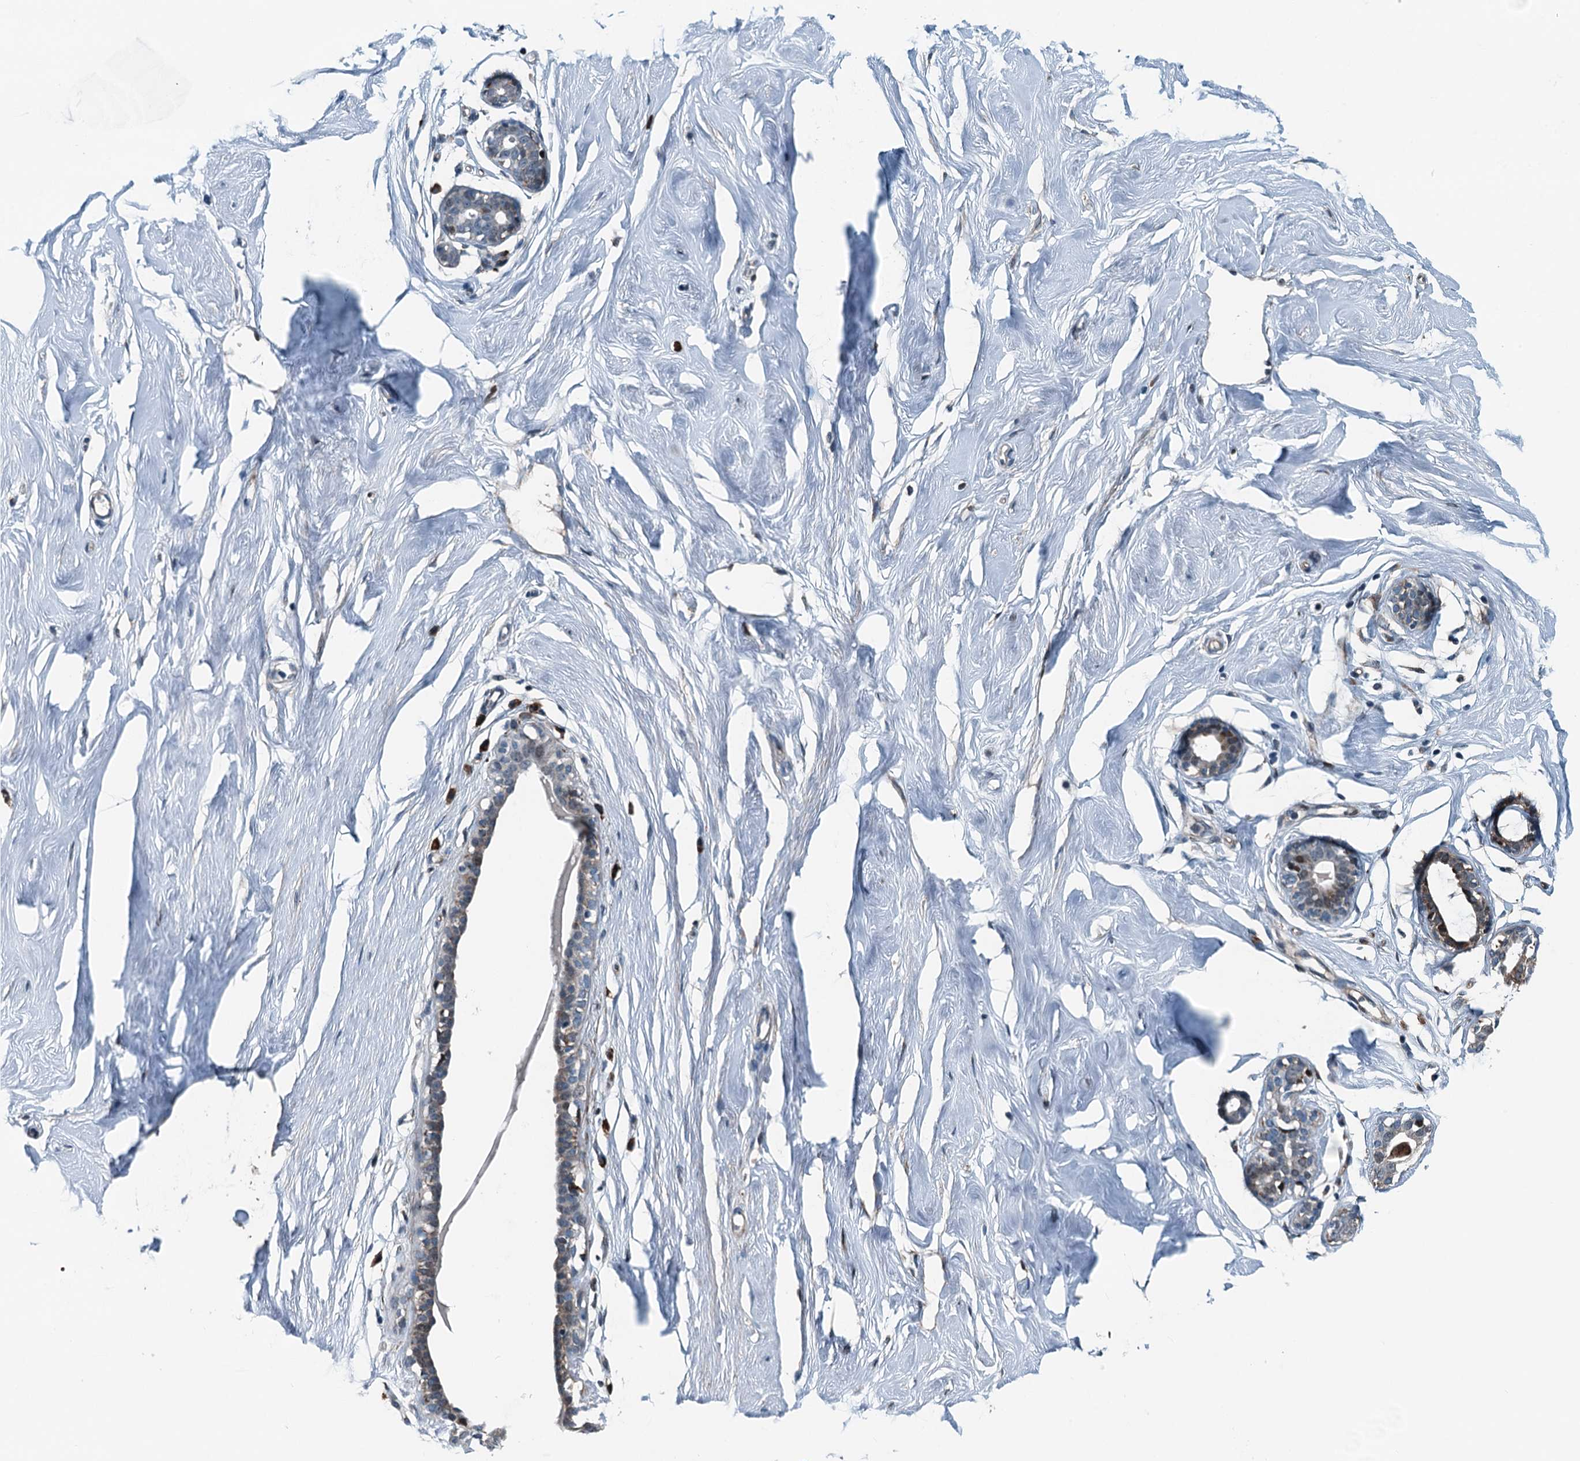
{"staining": {"intensity": "moderate", "quantity": "<25%", "location": "cytoplasmic/membranous"}, "tissue": "breast", "cell_type": "Adipocytes", "image_type": "normal", "snomed": [{"axis": "morphology", "description": "Normal tissue, NOS"}, {"axis": "morphology", "description": "Adenoma, NOS"}, {"axis": "topography", "description": "Breast"}], "caption": "Protein analysis of benign breast shows moderate cytoplasmic/membranous staining in approximately <25% of adipocytes.", "gene": "TAMALIN", "patient": {"sex": "female", "age": 23}}